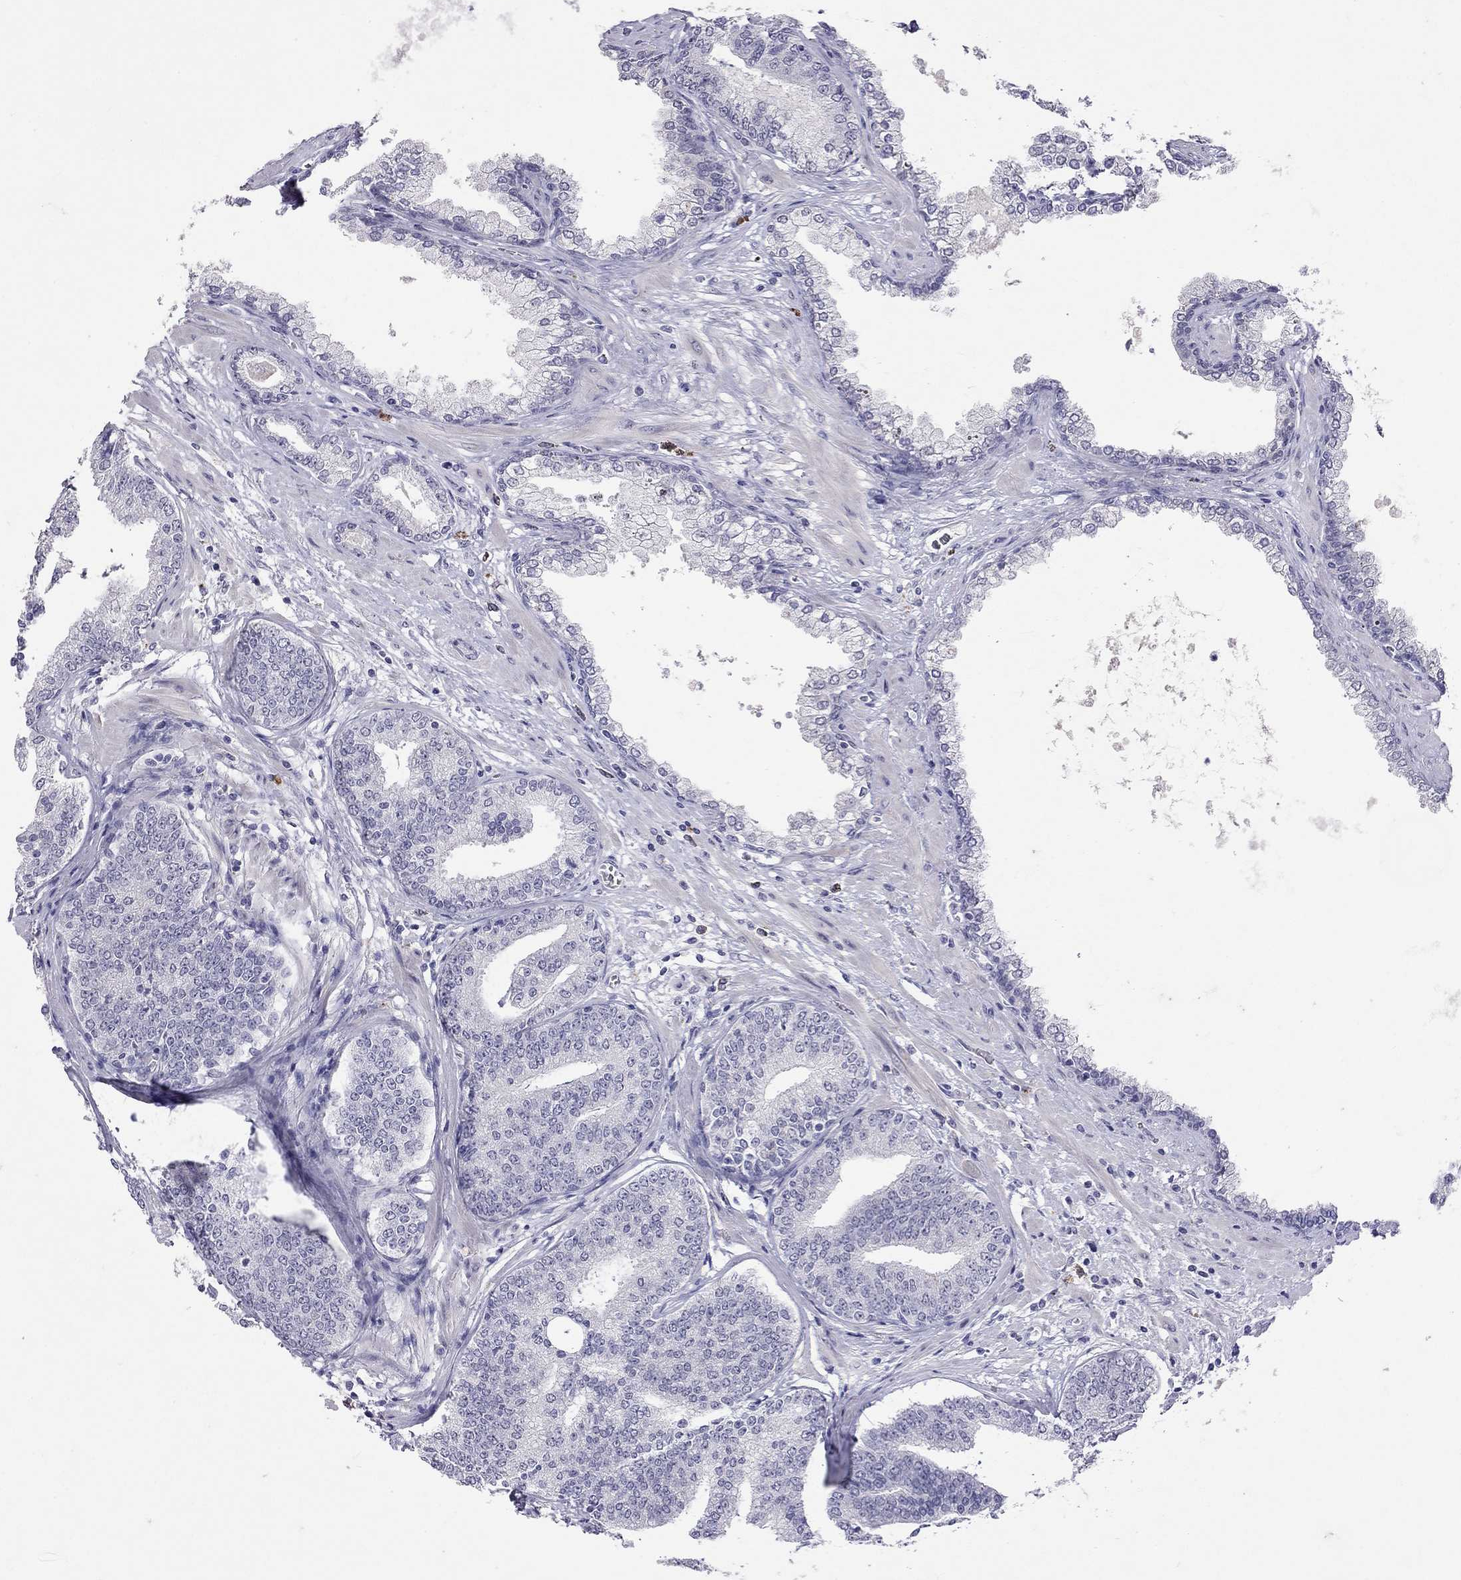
{"staining": {"intensity": "negative", "quantity": "none", "location": "none"}, "tissue": "prostate cancer", "cell_type": "Tumor cells", "image_type": "cancer", "snomed": [{"axis": "morphology", "description": "Adenocarcinoma, NOS"}, {"axis": "topography", "description": "Prostate"}], "caption": "Prostate adenocarcinoma was stained to show a protein in brown. There is no significant staining in tumor cells. (DAB (3,3'-diaminobenzidine) immunohistochemistry, high magnification).", "gene": "SLAMF1", "patient": {"sex": "male", "age": 64}}